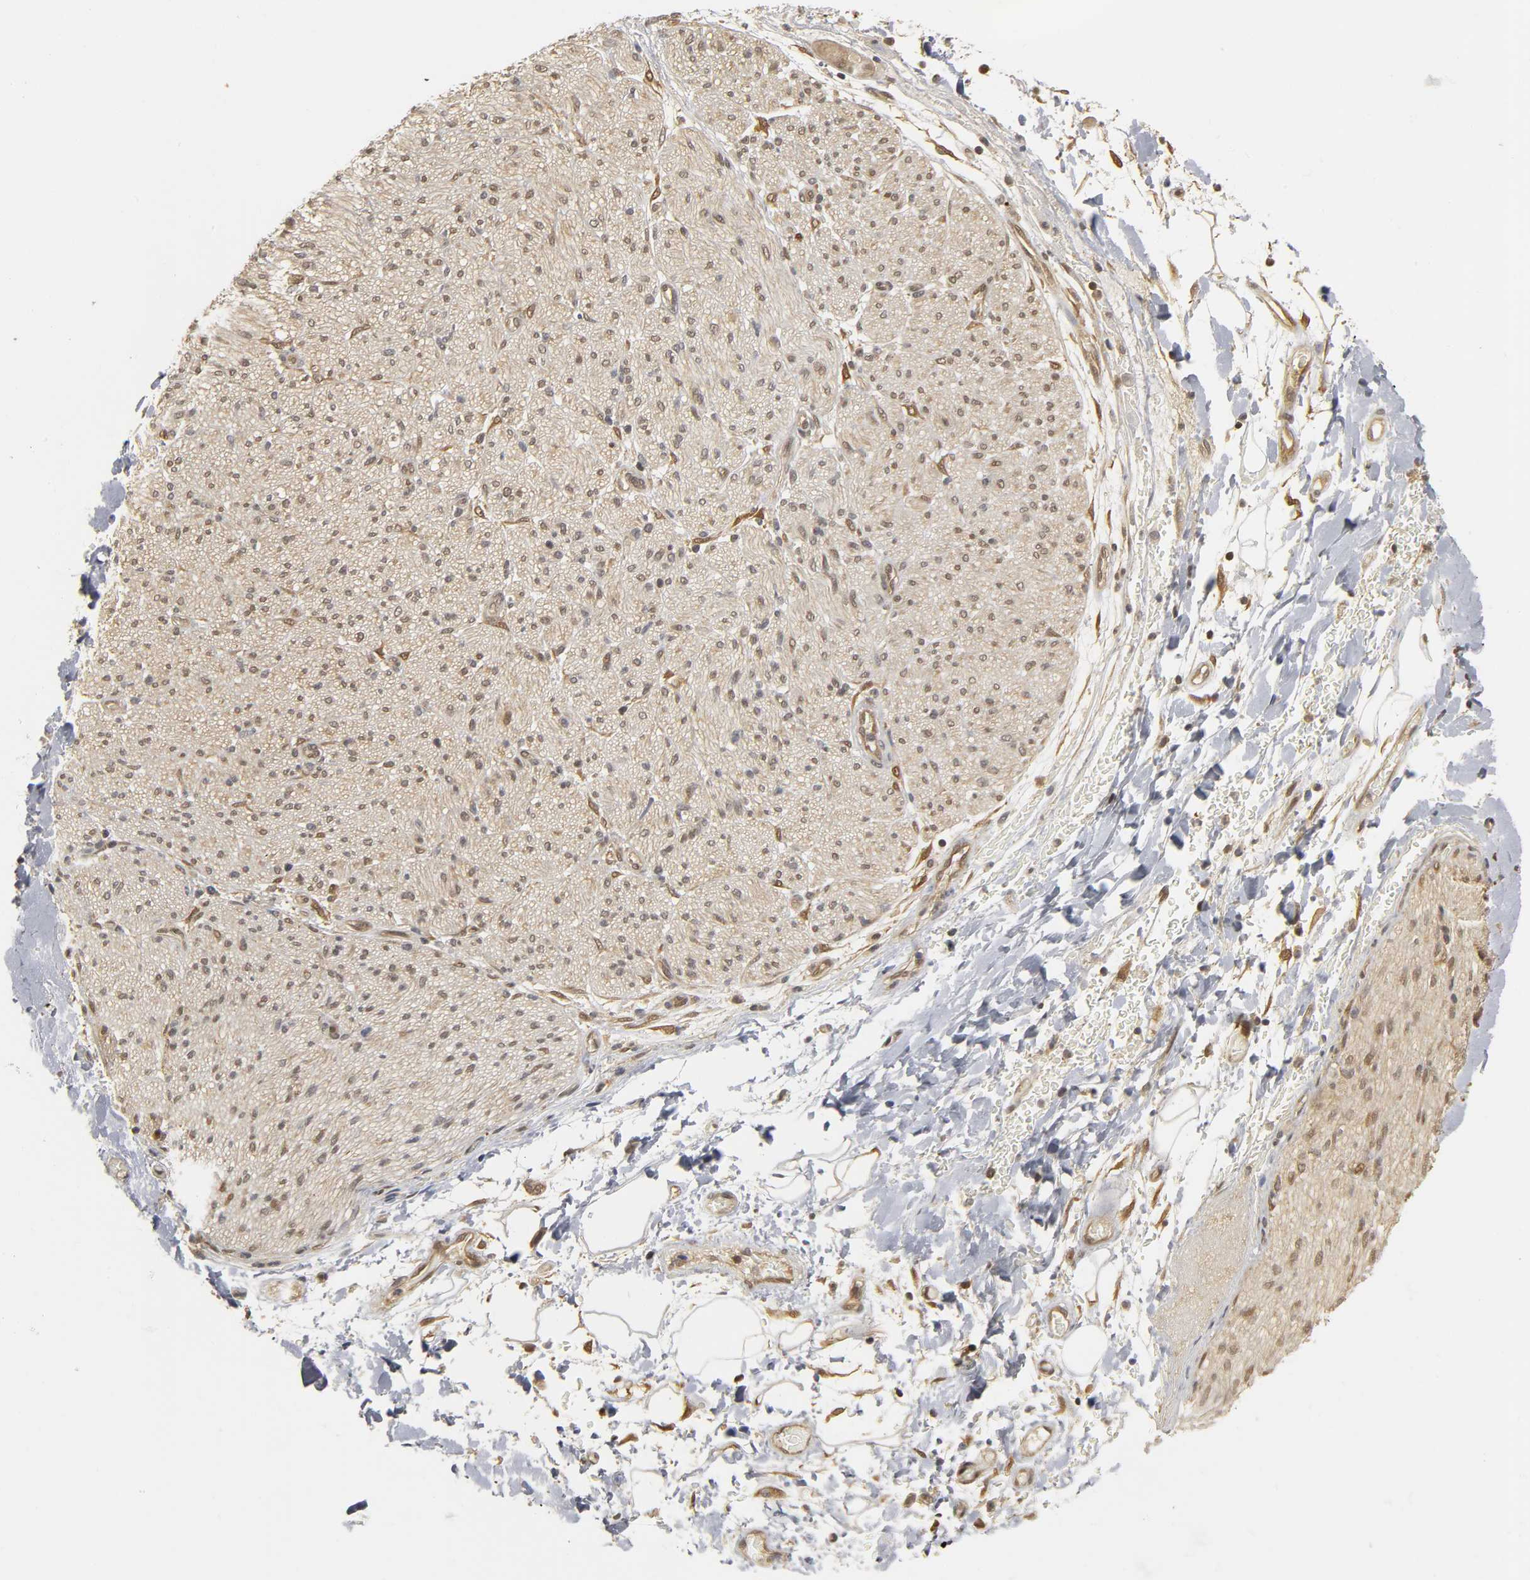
{"staining": {"intensity": "moderate", "quantity": ">75%", "location": "cytoplasmic/membranous,nuclear"}, "tissue": "adipose tissue", "cell_type": "Adipocytes", "image_type": "normal", "snomed": [{"axis": "morphology", "description": "Normal tissue, NOS"}, {"axis": "morphology", "description": "Cholangiocarcinoma"}, {"axis": "topography", "description": "Liver"}, {"axis": "topography", "description": "Peripheral nerve tissue"}], "caption": "Moderate cytoplasmic/membranous,nuclear positivity is appreciated in about >75% of adipocytes in benign adipose tissue. (IHC, brightfield microscopy, high magnification).", "gene": "PARK7", "patient": {"sex": "male", "age": 50}}